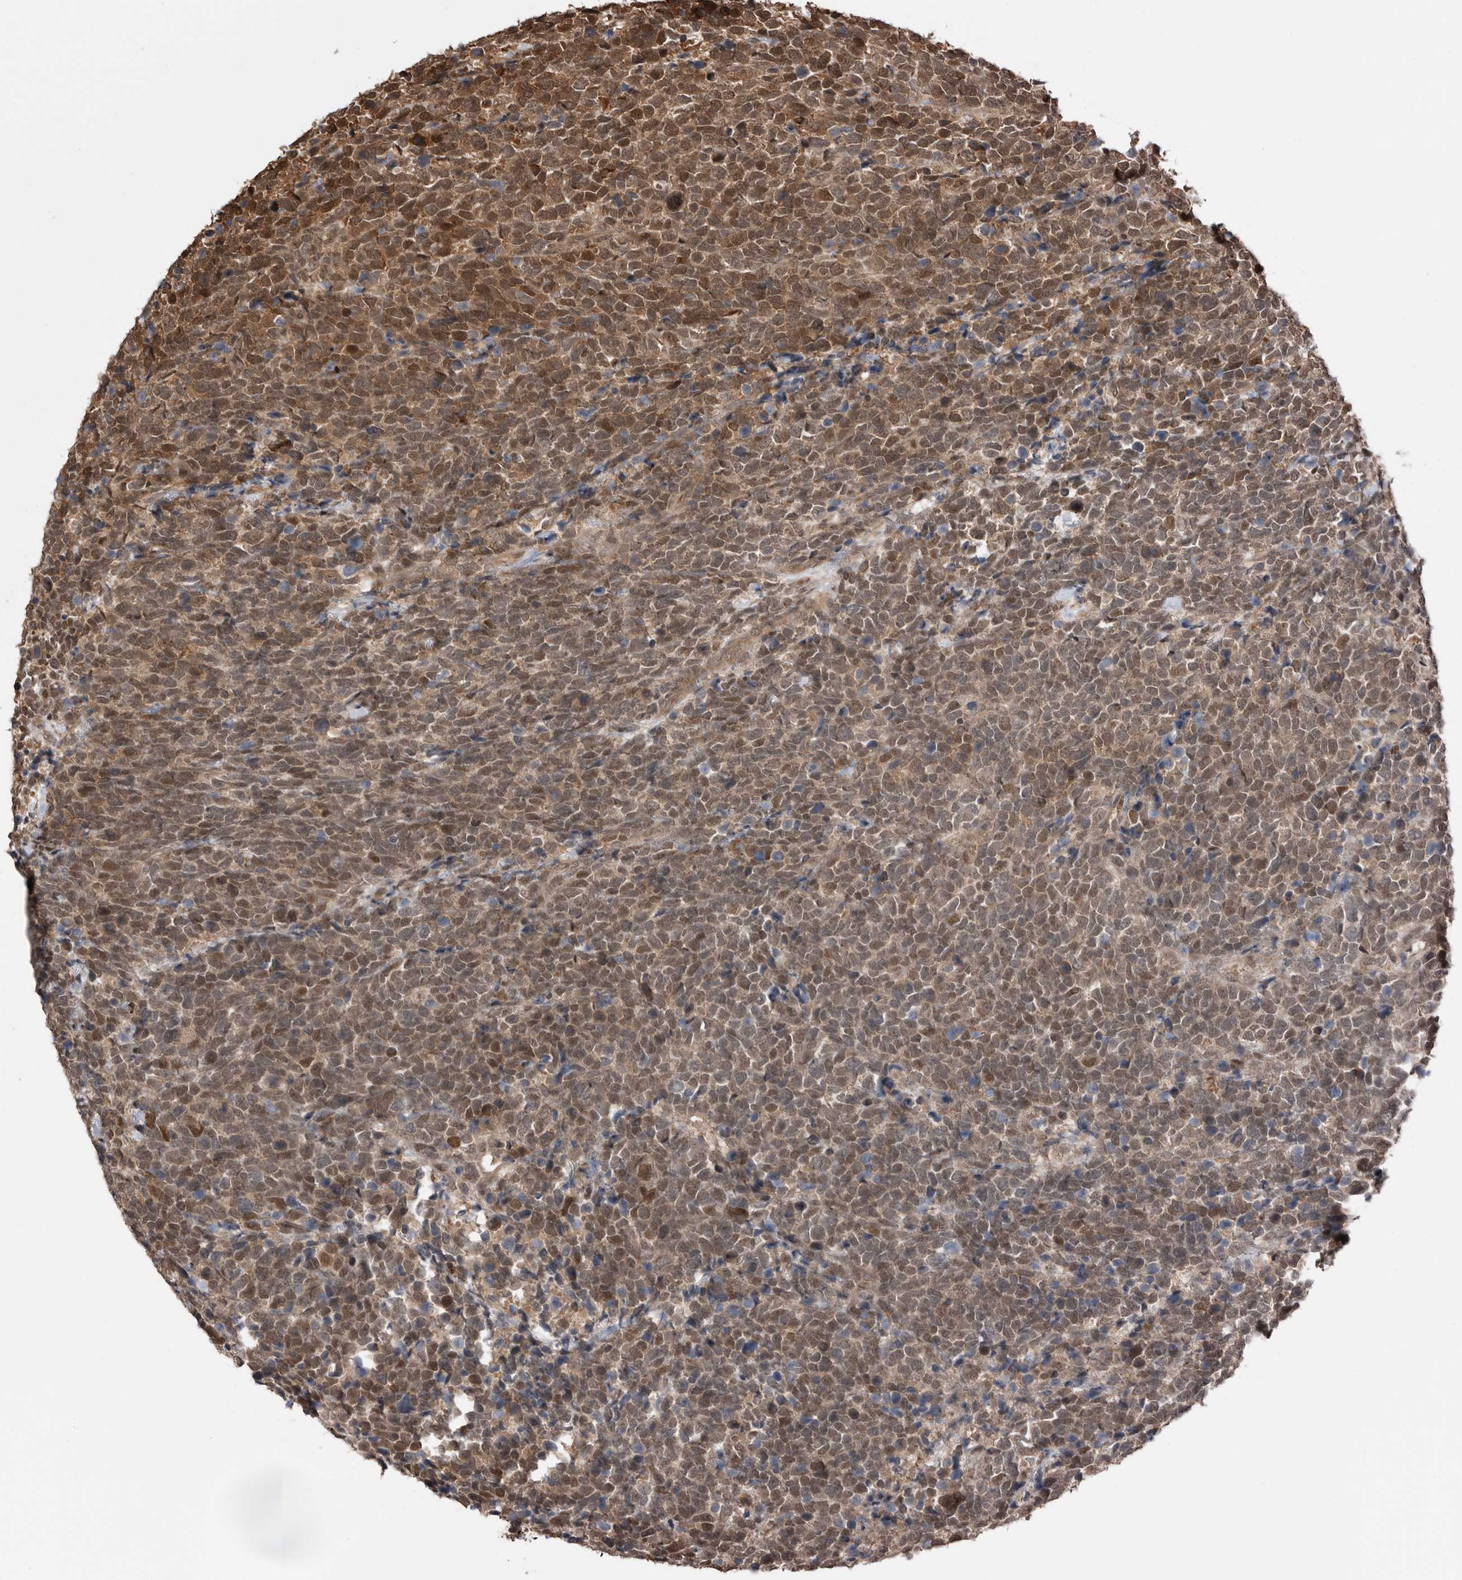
{"staining": {"intensity": "moderate", "quantity": "25%-75%", "location": "cytoplasmic/membranous,nuclear"}, "tissue": "urothelial cancer", "cell_type": "Tumor cells", "image_type": "cancer", "snomed": [{"axis": "morphology", "description": "Urothelial carcinoma, High grade"}, {"axis": "topography", "description": "Urinary bladder"}], "caption": "High-power microscopy captured an immunohistochemistry micrograph of urothelial cancer, revealing moderate cytoplasmic/membranous and nuclear positivity in about 25%-75% of tumor cells. Nuclei are stained in blue.", "gene": "PEAK1", "patient": {"sex": "female", "age": 82}}